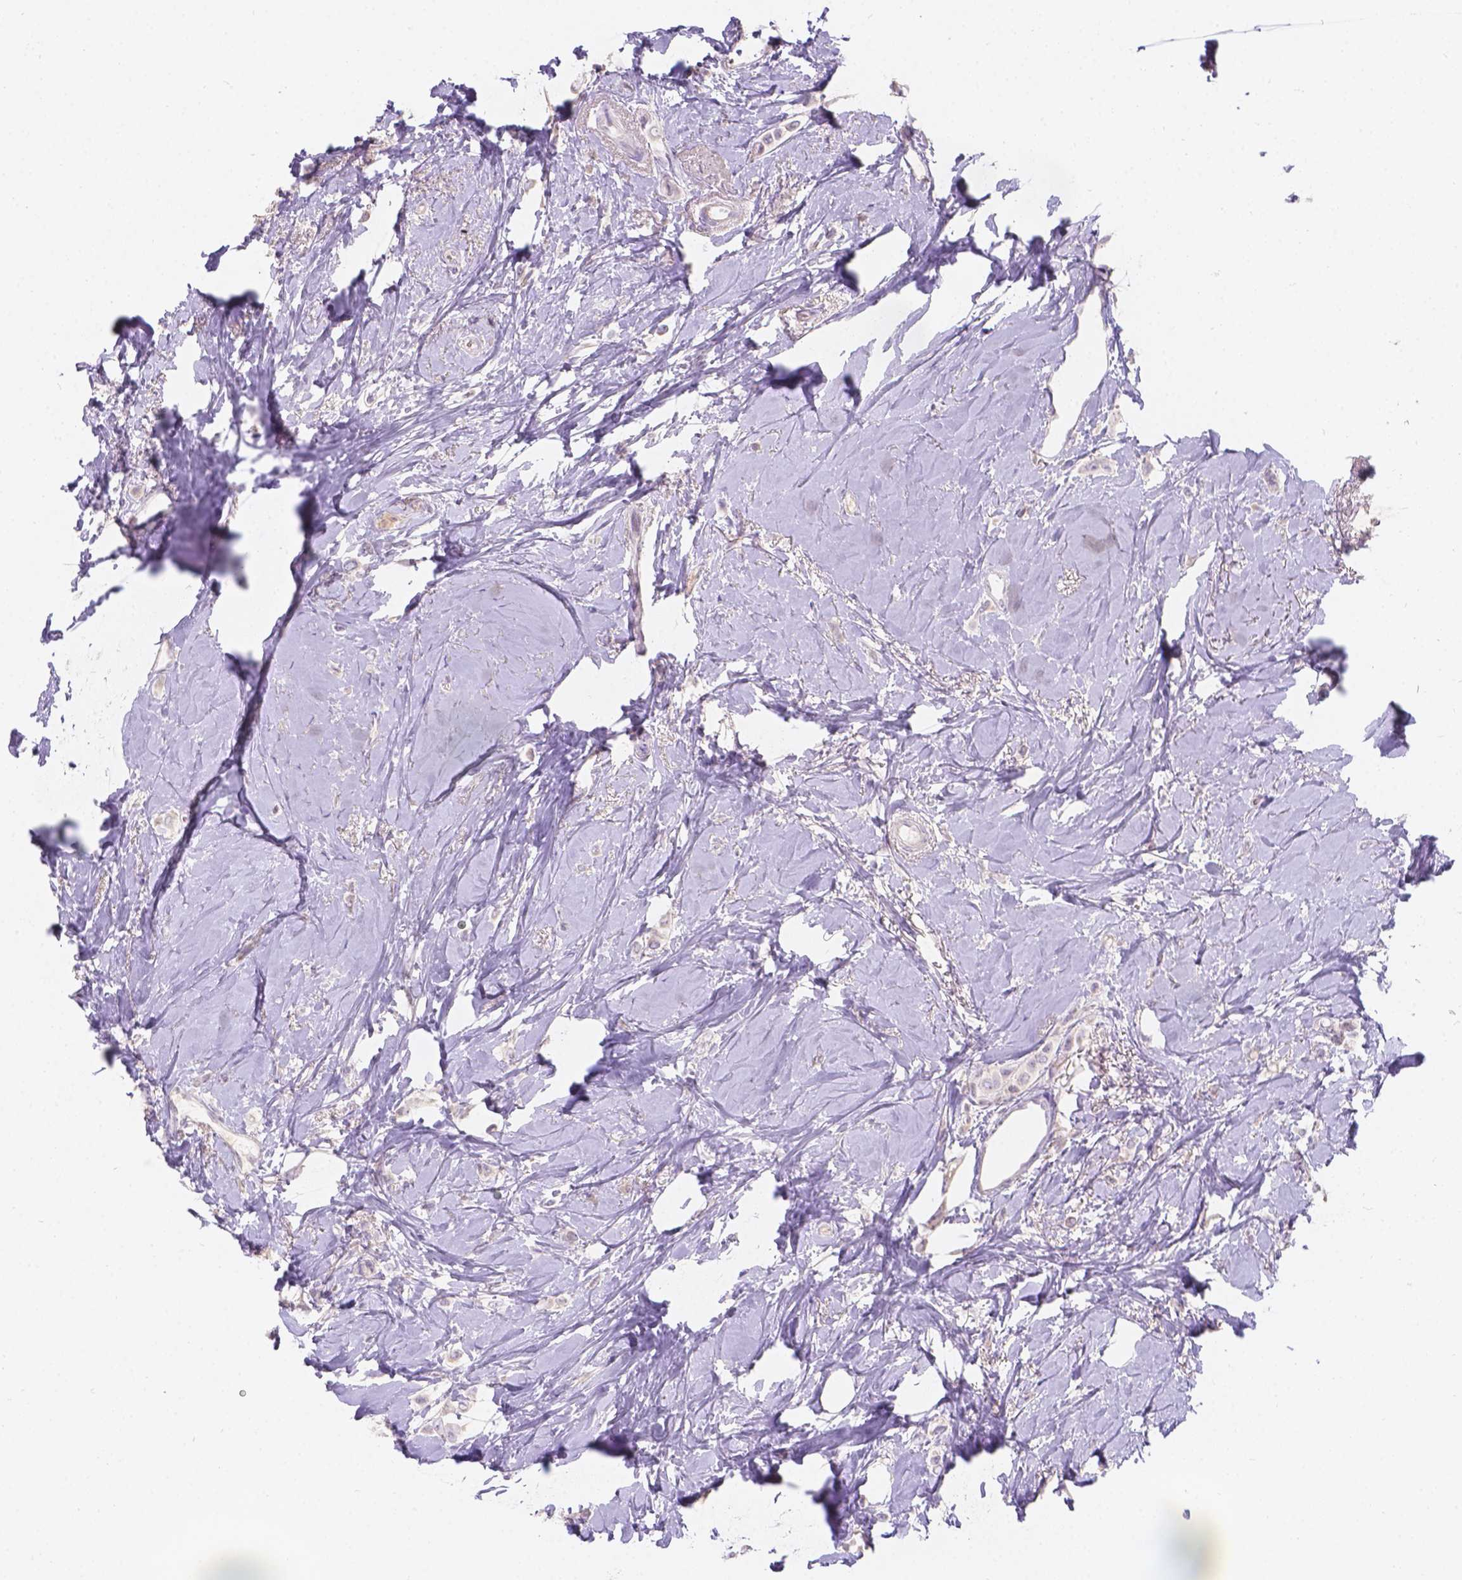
{"staining": {"intensity": "negative", "quantity": "none", "location": "none"}, "tissue": "breast cancer", "cell_type": "Tumor cells", "image_type": "cancer", "snomed": [{"axis": "morphology", "description": "Lobular carcinoma"}, {"axis": "topography", "description": "Breast"}], "caption": "This is an IHC image of human breast cancer (lobular carcinoma). There is no staining in tumor cells.", "gene": "DCAF4L1", "patient": {"sex": "female", "age": 66}}